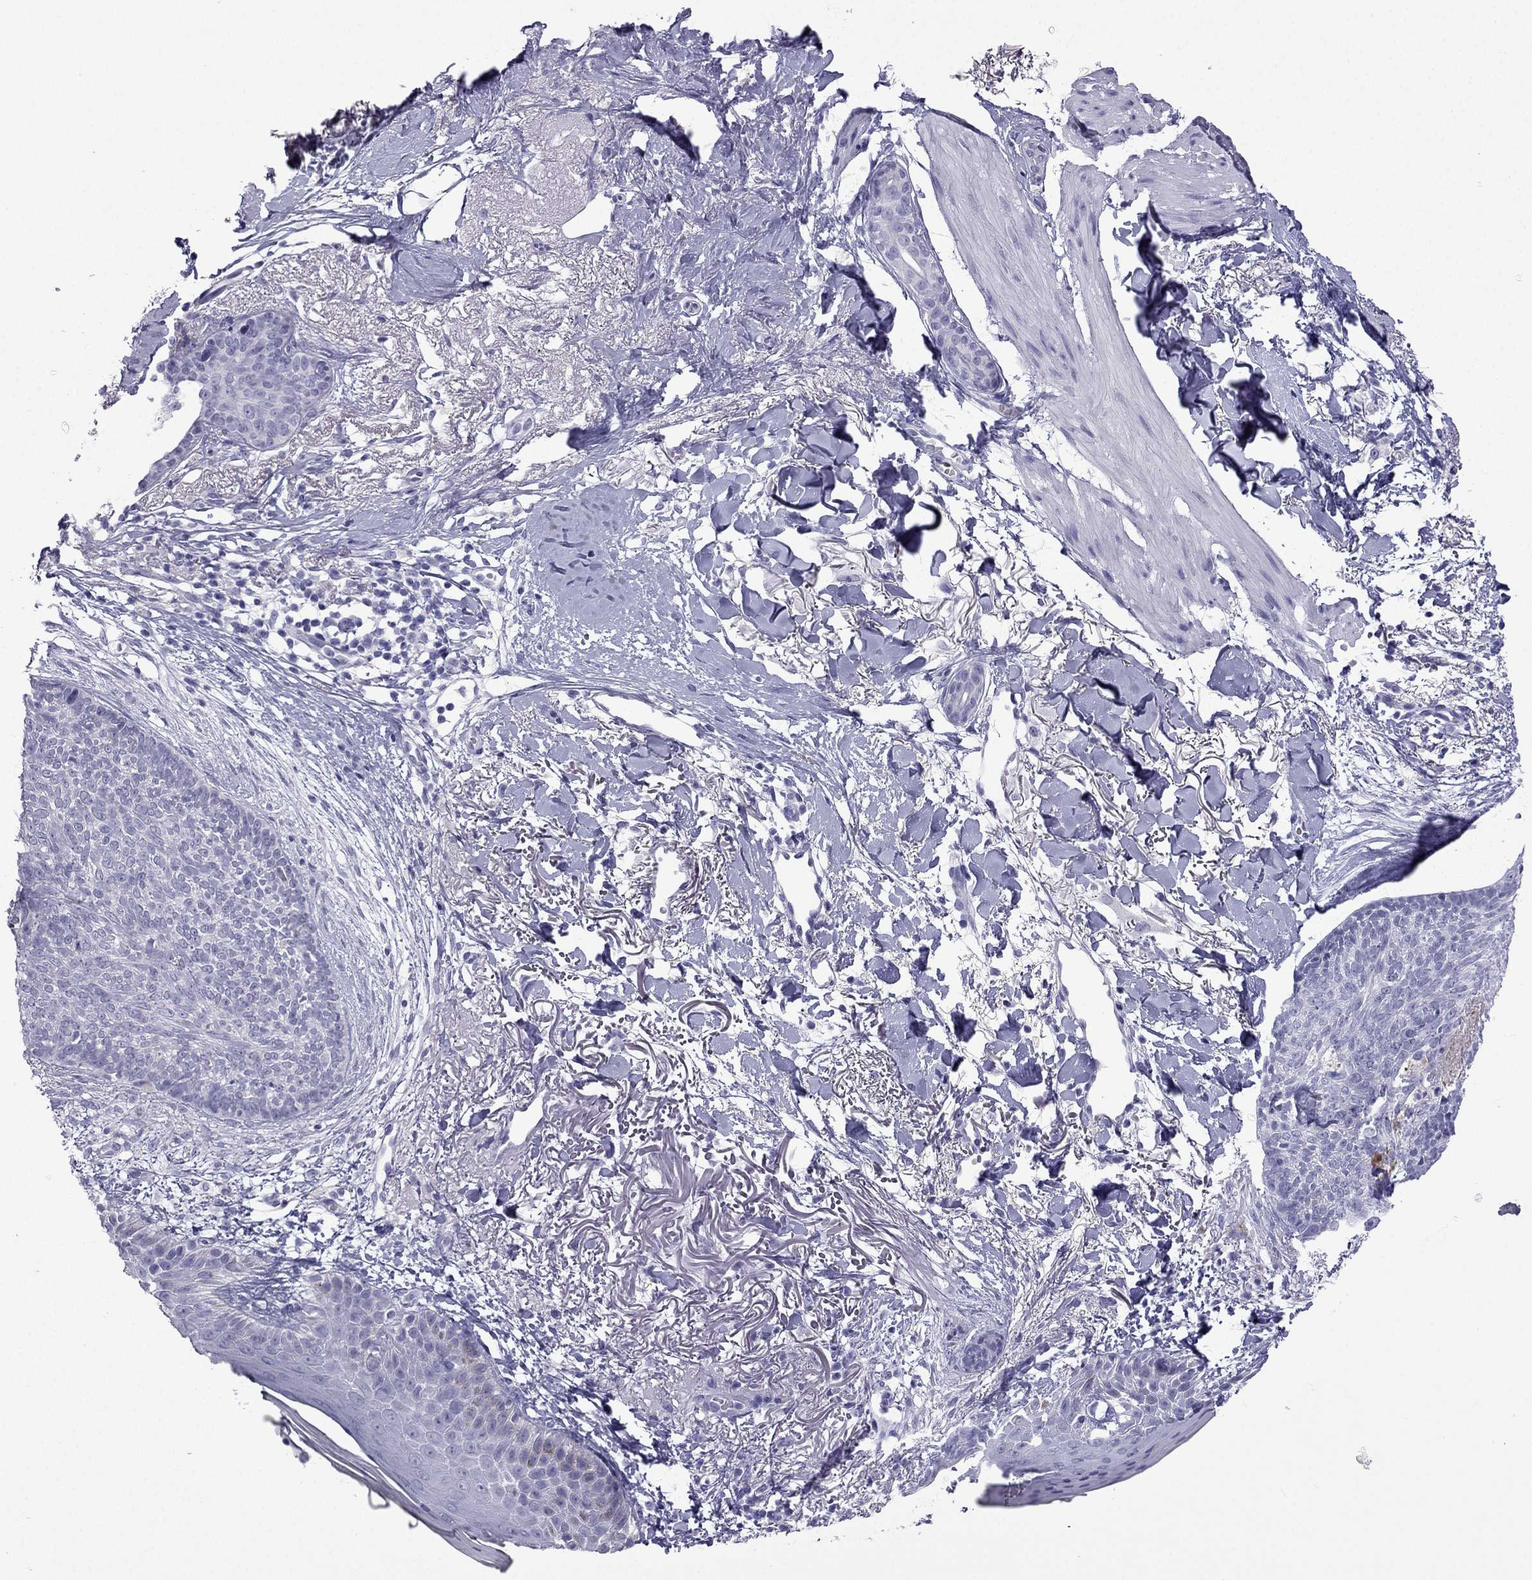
{"staining": {"intensity": "negative", "quantity": "none", "location": "none"}, "tissue": "skin cancer", "cell_type": "Tumor cells", "image_type": "cancer", "snomed": [{"axis": "morphology", "description": "Normal tissue, NOS"}, {"axis": "morphology", "description": "Basal cell carcinoma"}, {"axis": "topography", "description": "Skin"}], "caption": "A photomicrograph of human skin cancer (basal cell carcinoma) is negative for staining in tumor cells.", "gene": "GJA8", "patient": {"sex": "male", "age": 84}}